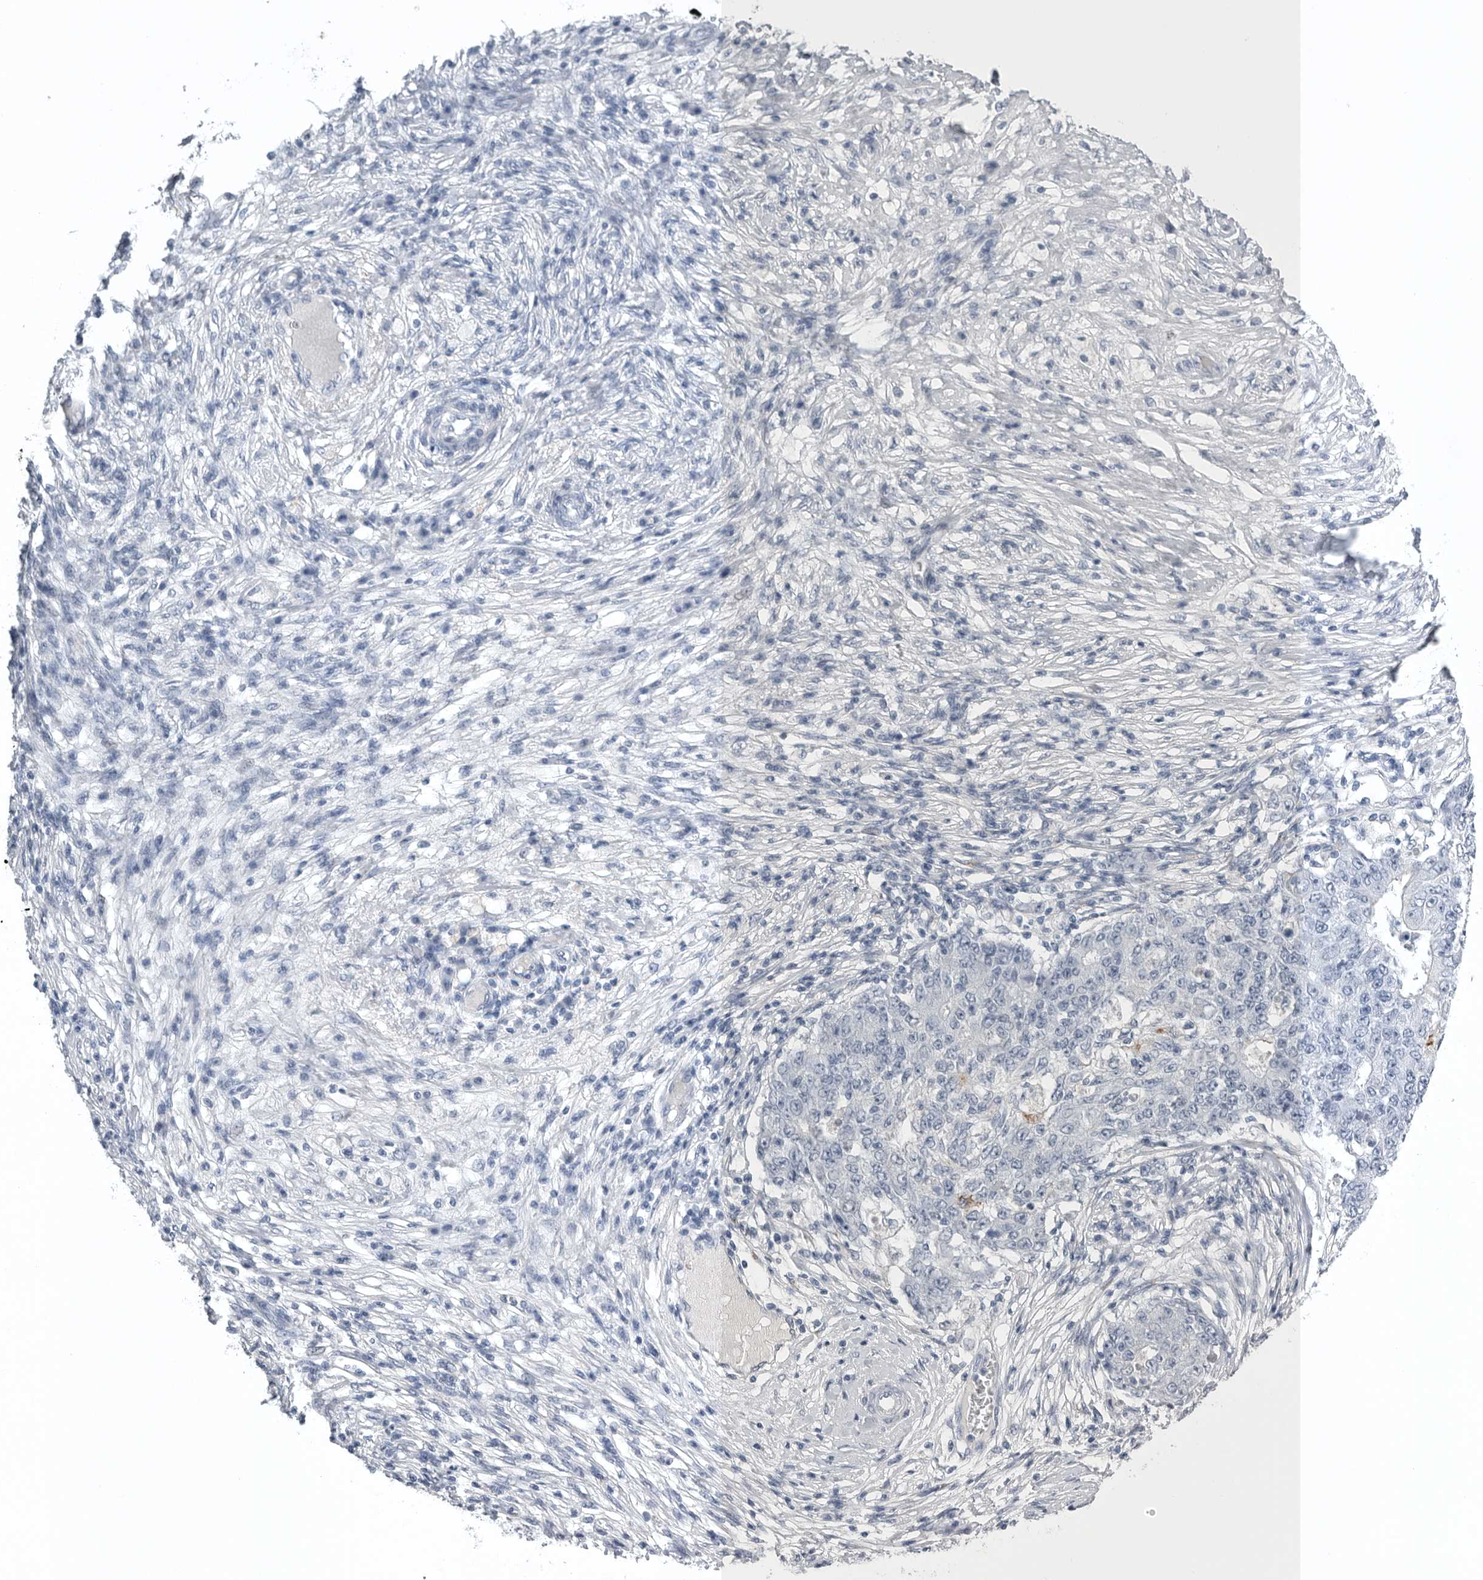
{"staining": {"intensity": "negative", "quantity": "none", "location": "none"}, "tissue": "ovarian cancer", "cell_type": "Tumor cells", "image_type": "cancer", "snomed": [{"axis": "morphology", "description": "Carcinoma, endometroid"}, {"axis": "topography", "description": "Ovary"}], "caption": "Tumor cells are negative for brown protein staining in endometroid carcinoma (ovarian). (DAB immunohistochemistry visualized using brightfield microscopy, high magnification).", "gene": "TIMP1", "patient": {"sex": "female", "age": 42}}